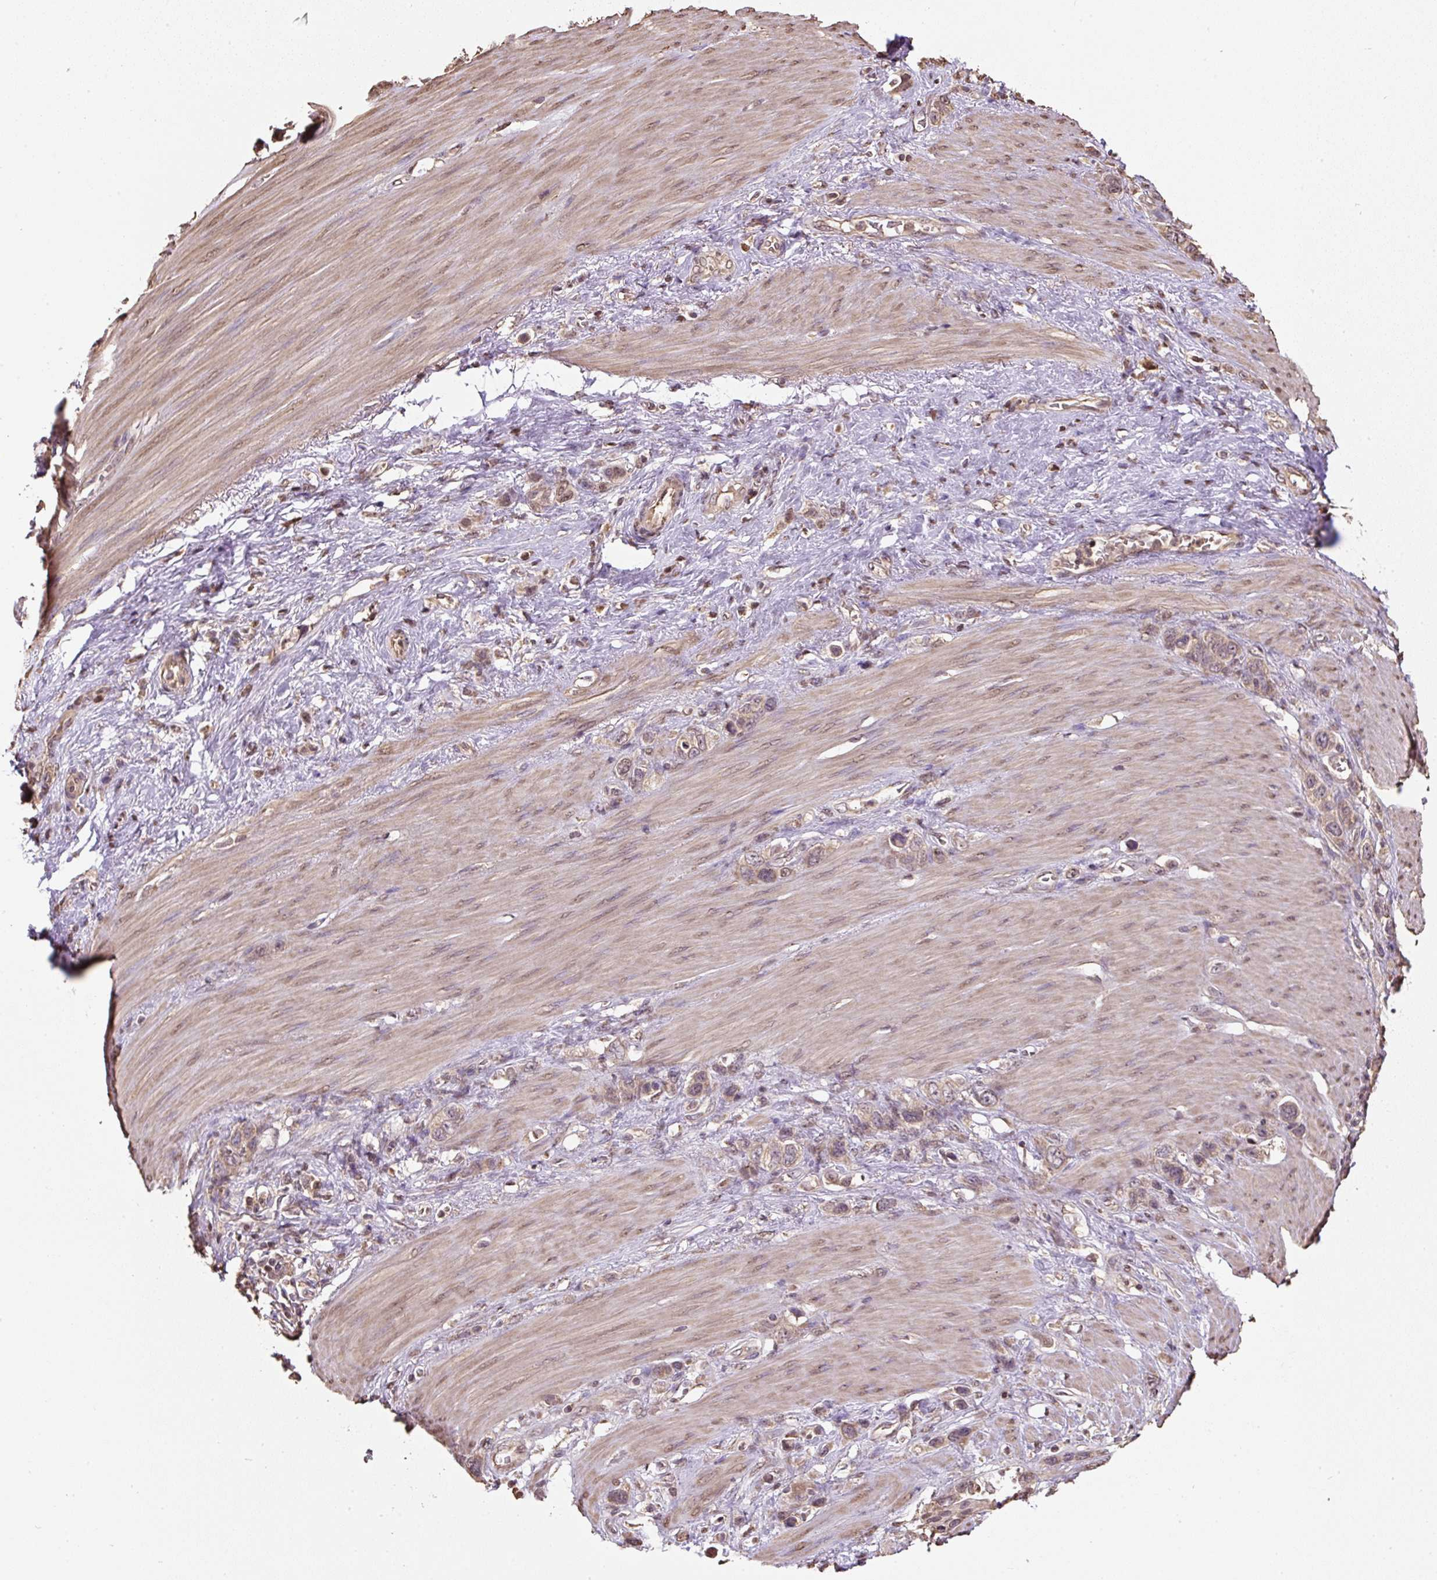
{"staining": {"intensity": "weak", "quantity": ">75%", "location": "cytoplasmic/membranous,nuclear"}, "tissue": "stomach cancer", "cell_type": "Tumor cells", "image_type": "cancer", "snomed": [{"axis": "morphology", "description": "Adenocarcinoma, NOS"}, {"axis": "morphology", "description": "Adenocarcinoma, High grade"}, {"axis": "topography", "description": "Stomach, upper"}, {"axis": "topography", "description": "Stomach, lower"}], "caption": "About >75% of tumor cells in adenocarcinoma (stomach) exhibit weak cytoplasmic/membranous and nuclear protein positivity as visualized by brown immunohistochemical staining.", "gene": "TMEM170B", "patient": {"sex": "female", "age": 65}}